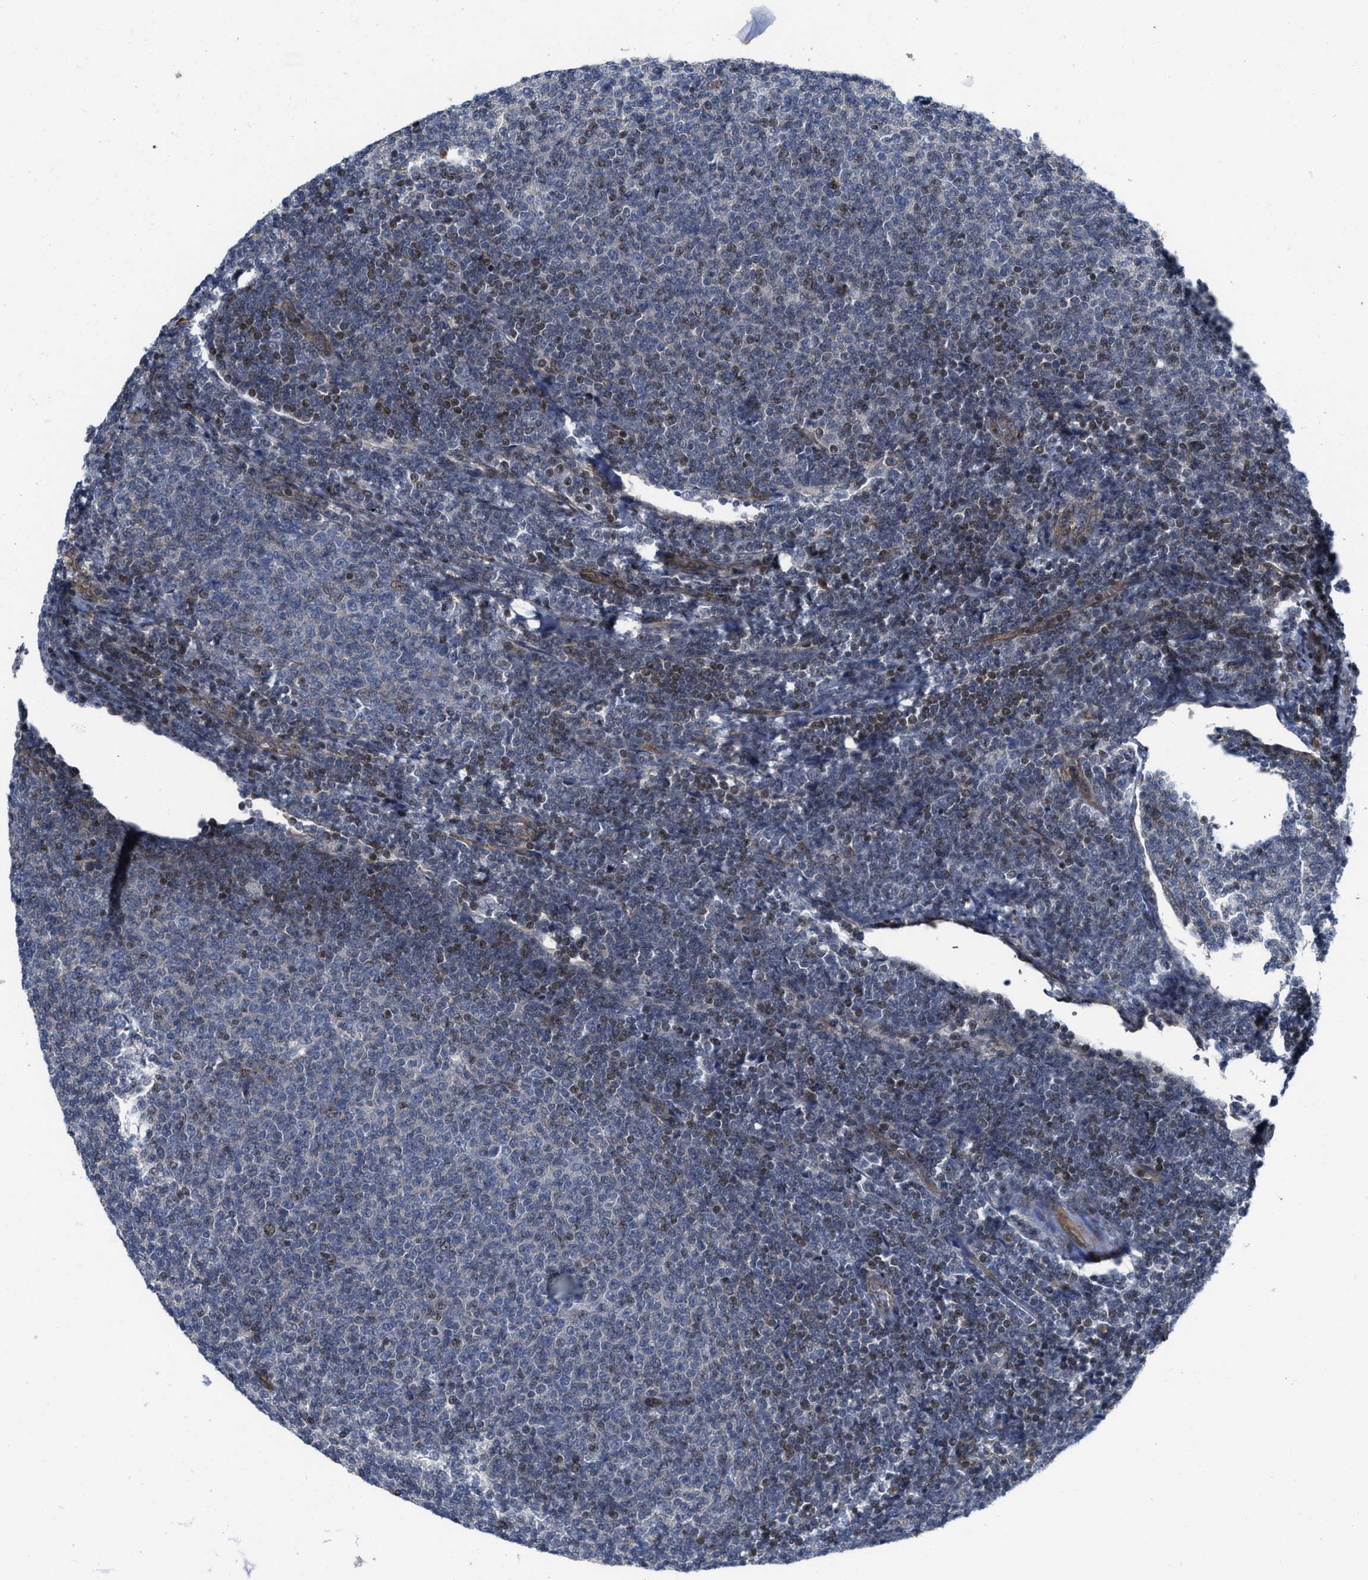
{"staining": {"intensity": "negative", "quantity": "none", "location": "none"}, "tissue": "lymphoma", "cell_type": "Tumor cells", "image_type": "cancer", "snomed": [{"axis": "morphology", "description": "Malignant lymphoma, non-Hodgkin's type, Low grade"}, {"axis": "topography", "description": "Lymph node"}], "caption": "Immunohistochemistry (IHC) histopathology image of neoplastic tissue: lymphoma stained with DAB (3,3'-diaminobenzidine) demonstrates no significant protein staining in tumor cells. The staining is performed using DAB brown chromogen with nuclei counter-stained in using hematoxylin.", "gene": "TGFB1I1", "patient": {"sex": "male", "age": 66}}